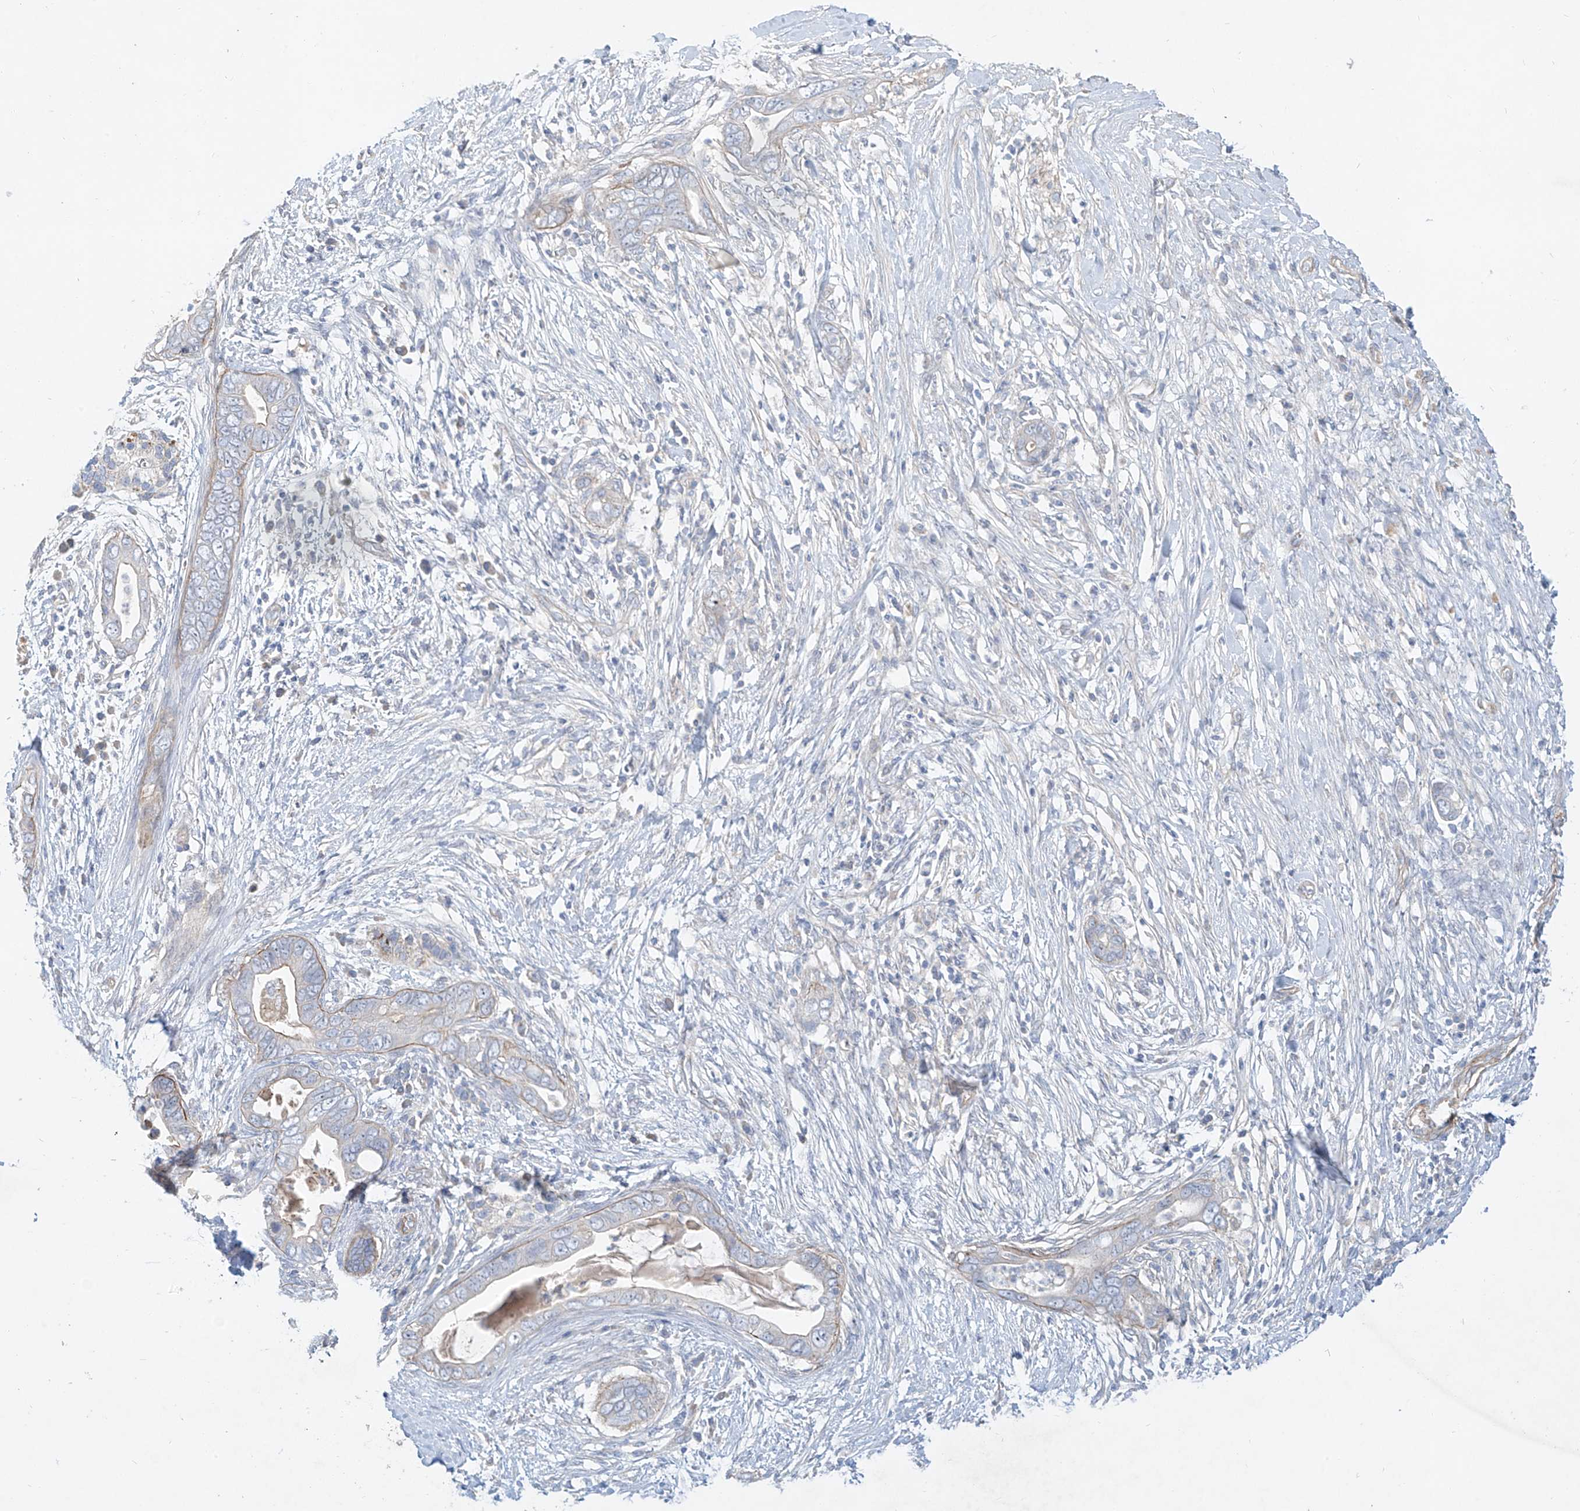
{"staining": {"intensity": "weak", "quantity": "<25%", "location": "cytoplasmic/membranous"}, "tissue": "pancreatic cancer", "cell_type": "Tumor cells", "image_type": "cancer", "snomed": [{"axis": "morphology", "description": "Adenocarcinoma, NOS"}, {"axis": "topography", "description": "Pancreas"}], "caption": "This is an immunohistochemistry (IHC) histopathology image of human pancreatic cancer. There is no expression in tumor cells.", "gene": "AJM1", "patient": {"sex": "male", "age": 75}}